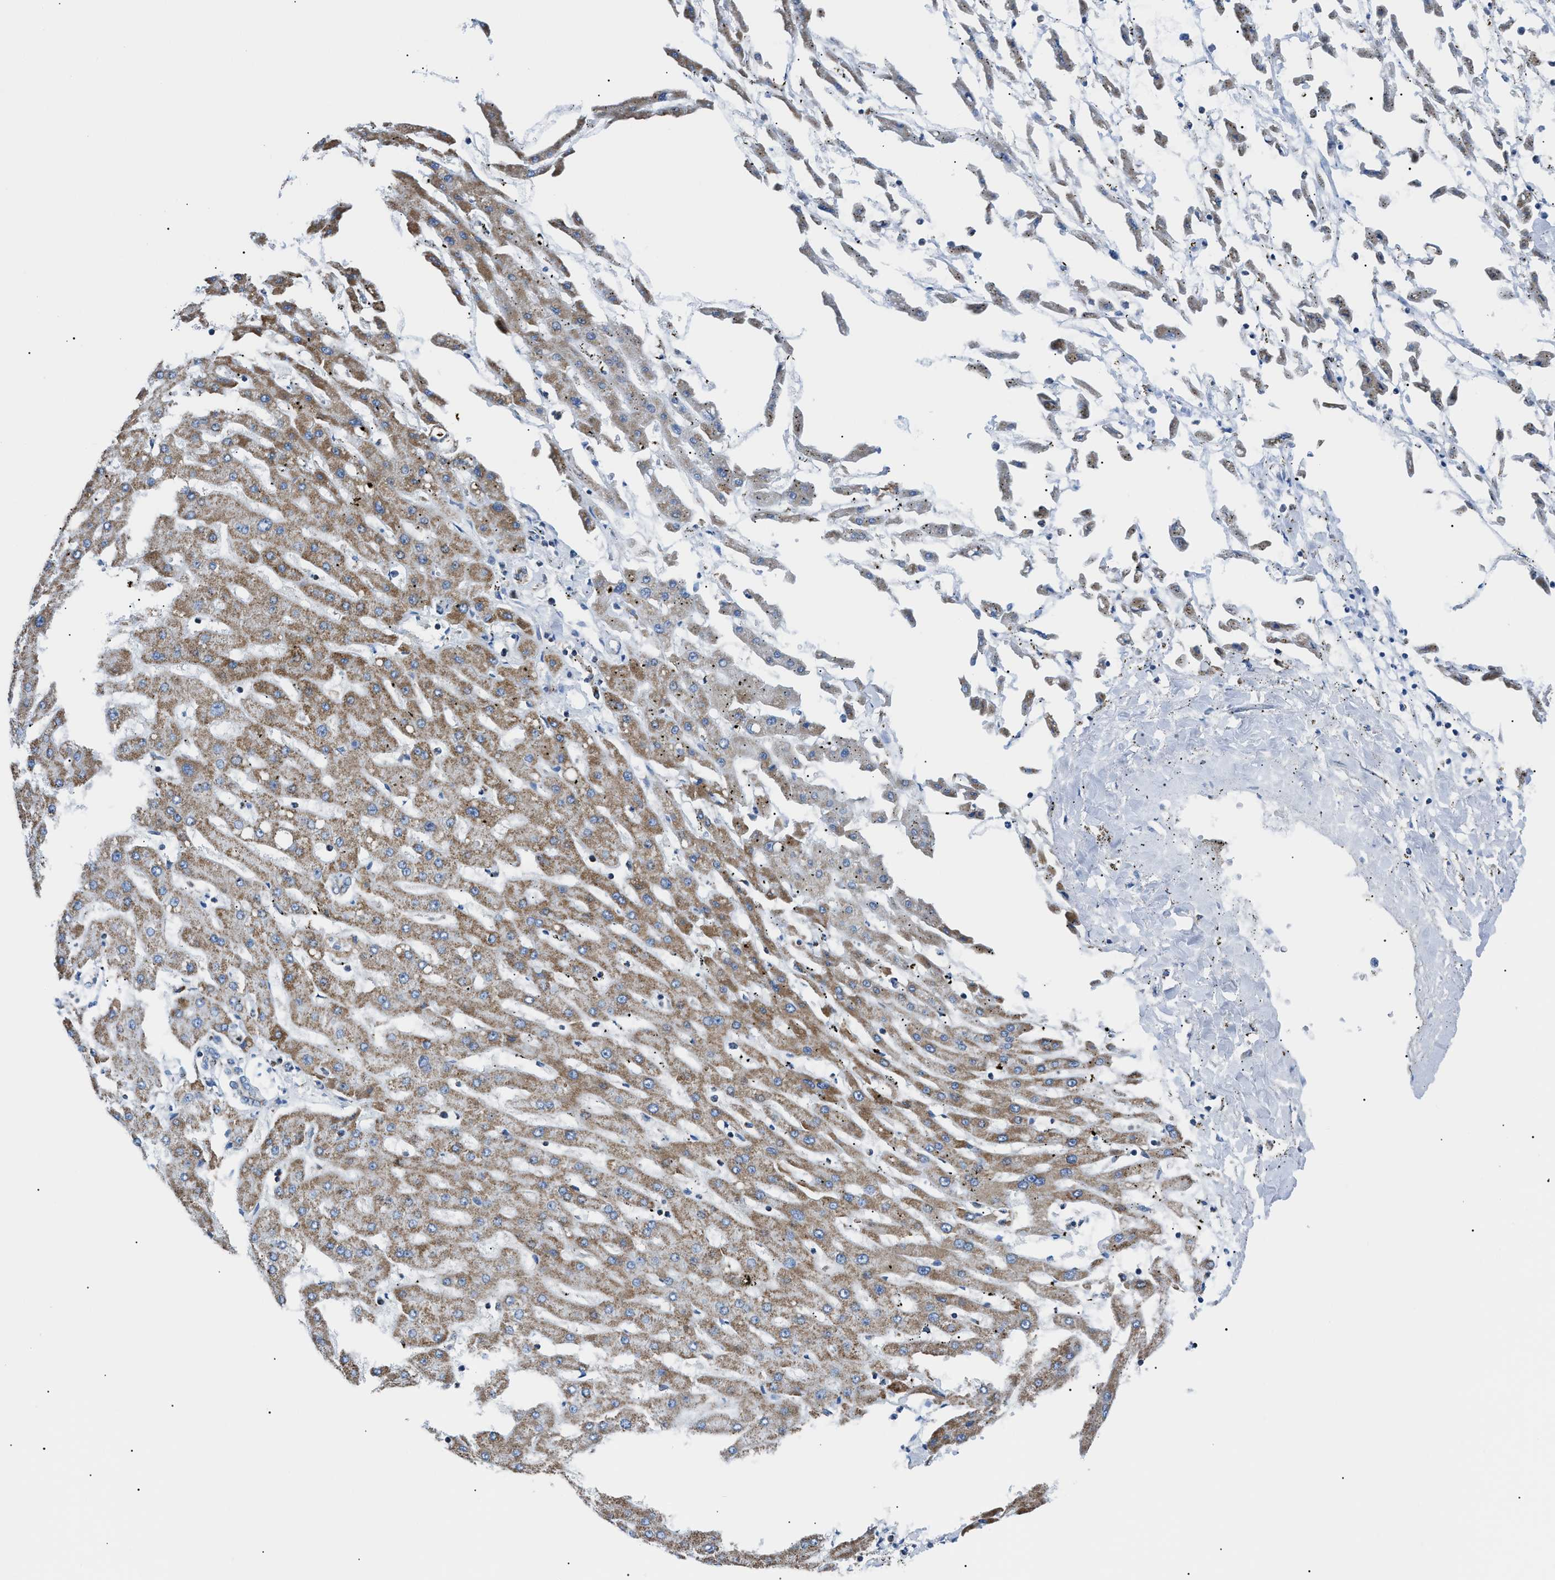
{"staining": {"intensity": "moderate", "quantity": ">75%", "location": "cytoplasmic/membranous"}, "tissue": "liver cancer", "cell_type": "Tumor cells", "image_type": "cancer", "snomed": [{"axis": "morphology", "description": "Carcinoma, Hepatocellular, NOS"}, {"axis": "topography", "description": "Liver"}], "caption": "High-magnification brightfield microscopy of hepatocellular carcinoma (liver) stained with DAB (brown) and counterstained with hematoxylin (blue). tumor cells exhibit moderate cytoplasmic/membranous staining is appreciated in about>75% of cells. Nuclei are stained in blue.", "gene": "PHB2", "patient": {"sex": "male", "age": 72}}